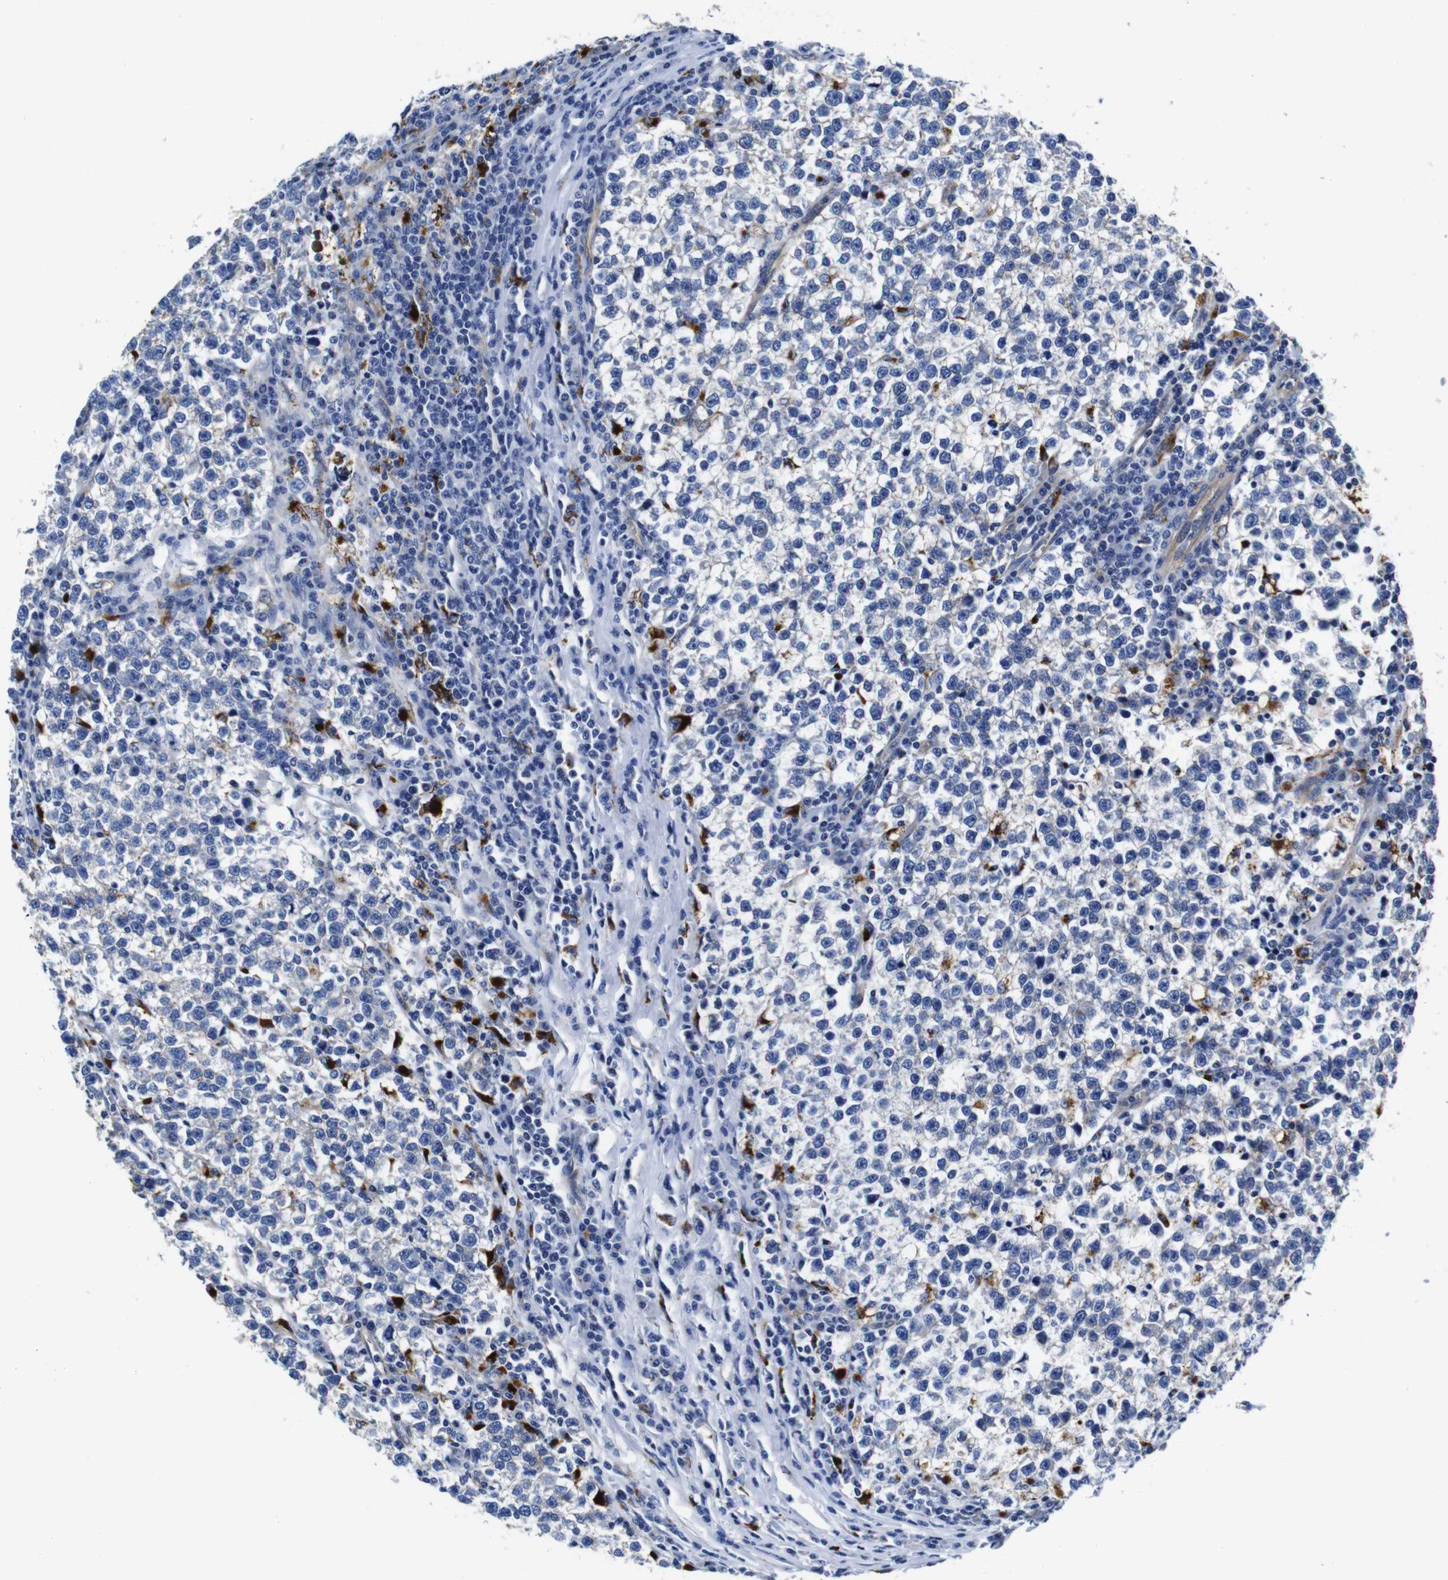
{"staining": {"intensity": "negative", "quantity": "none", "location": "none"}, "tissue": "testis cancer", "cell_type": "Tumor cells", "image_type": "cancer", "snomed": [{"axis": "morphology", "description": "Normal tissue, NOS"}, {"axis": "morphology", "description": "Seminoma, NOS"}, {"axis": "topography", "description": "Testis"}], "caption": "A high-resolution histopathology image shows immunohistochemistry (IHC) staining of testis cancer, which displays no significant positivity in tumor cells. (DAB immunohistochemistry (IHC) with hematoxylin counter stain).", "gene": "GIMAP2", "patient": {"sex": "male", "age": 43}}